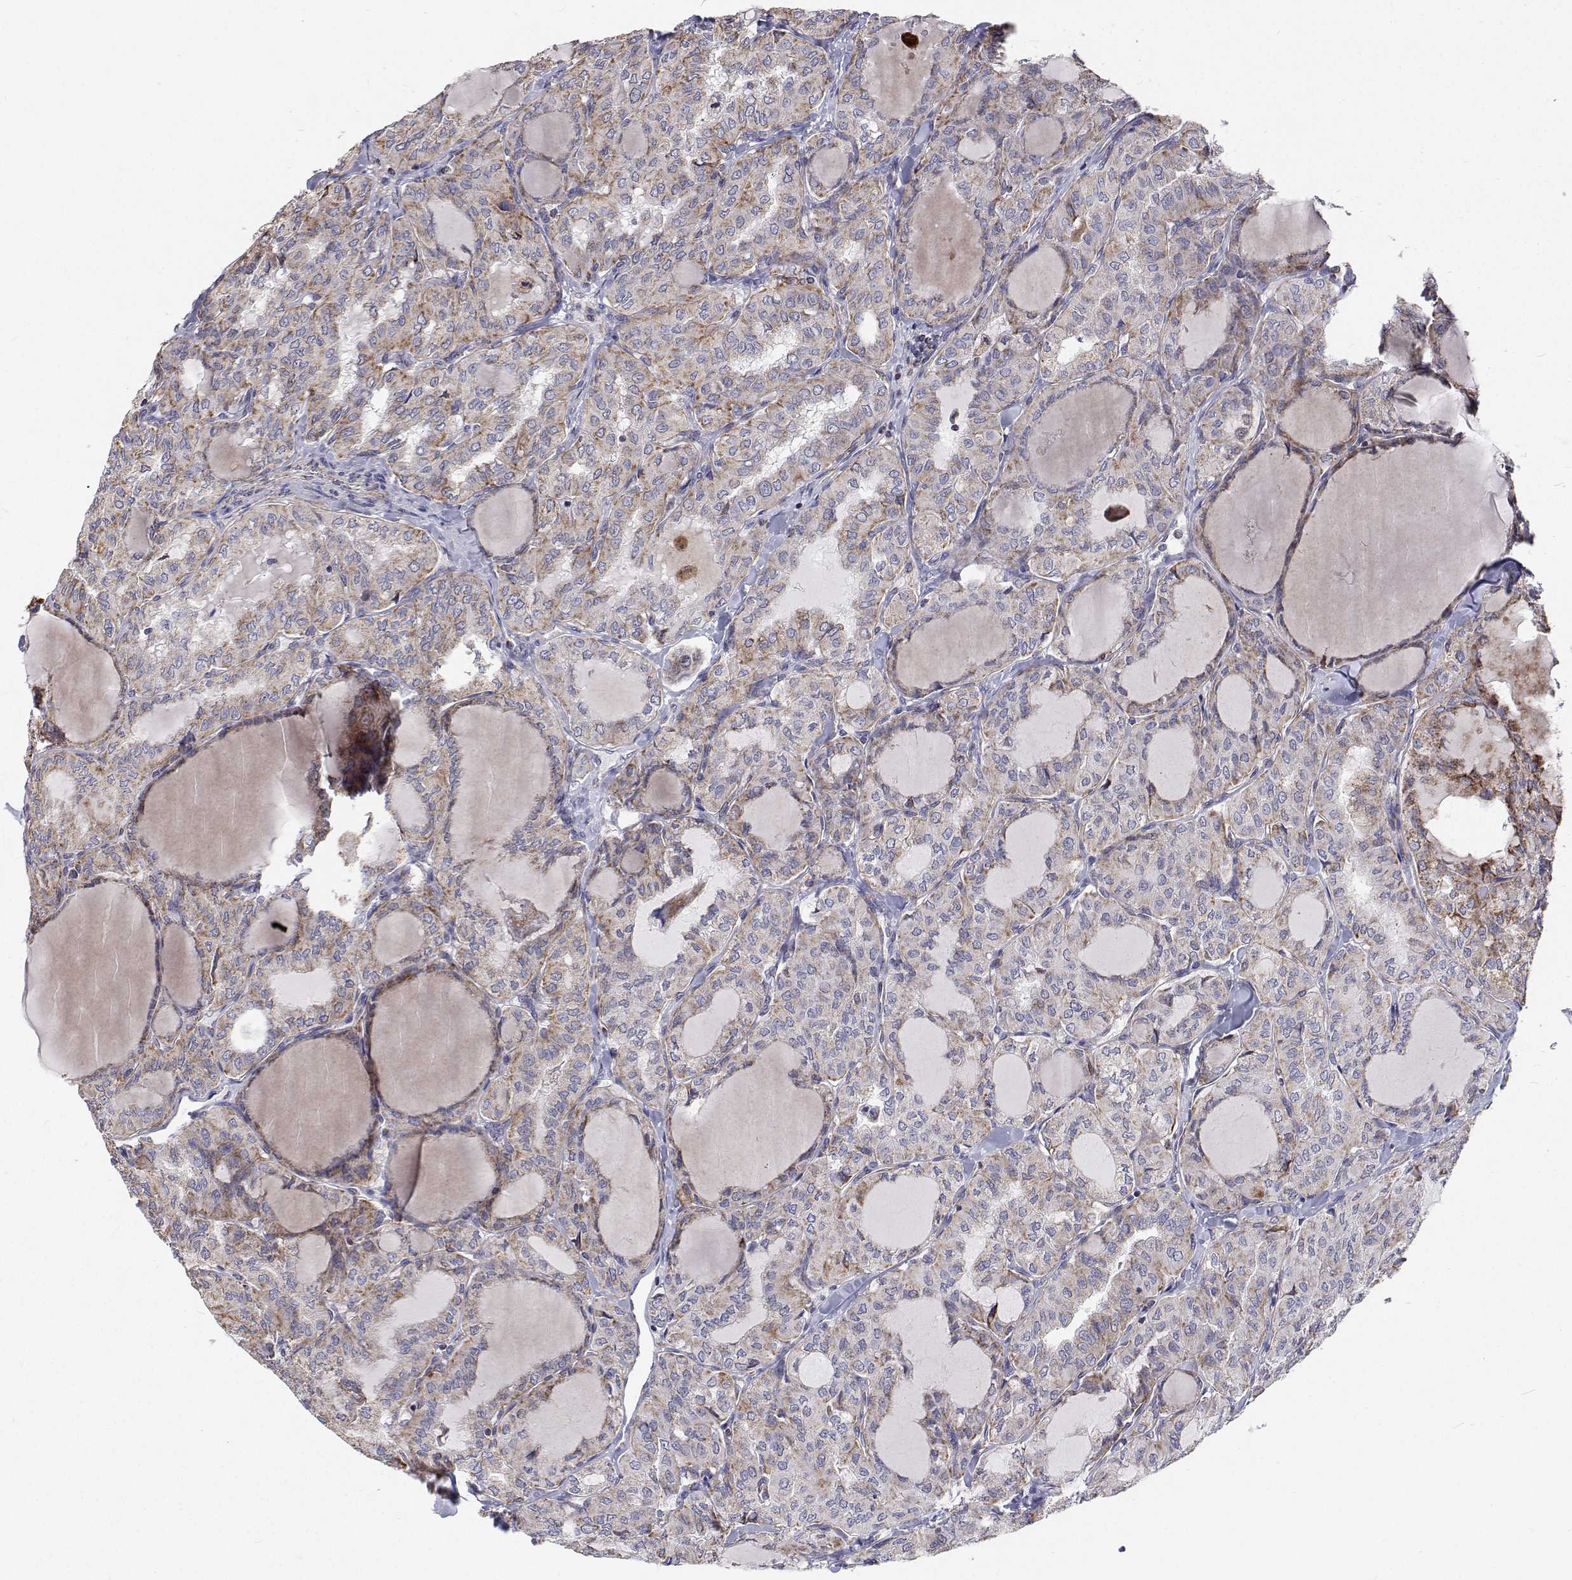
{"staining": {"intensity": "moderate", "quantity": "<25%", "location": "cytoplasmic/membranous"}, "tissue": "thyroid cancer", "cell_type": "Tumor cells", "image_type": "cancer", "snomed": [{"axis": "morphology", "description": "Papillary adenocarcinoma, NOS"}, {"axis": "topography", "description": "Thyroid gland"}], "caption": "Tumor cells exhibit moderate cytoplasmic/membranous expression in about <25% of cells in thyroid papillary adenocarcinoma.", "gene": "SPICE1", "patient": {"sex": "male", "age": 20}}